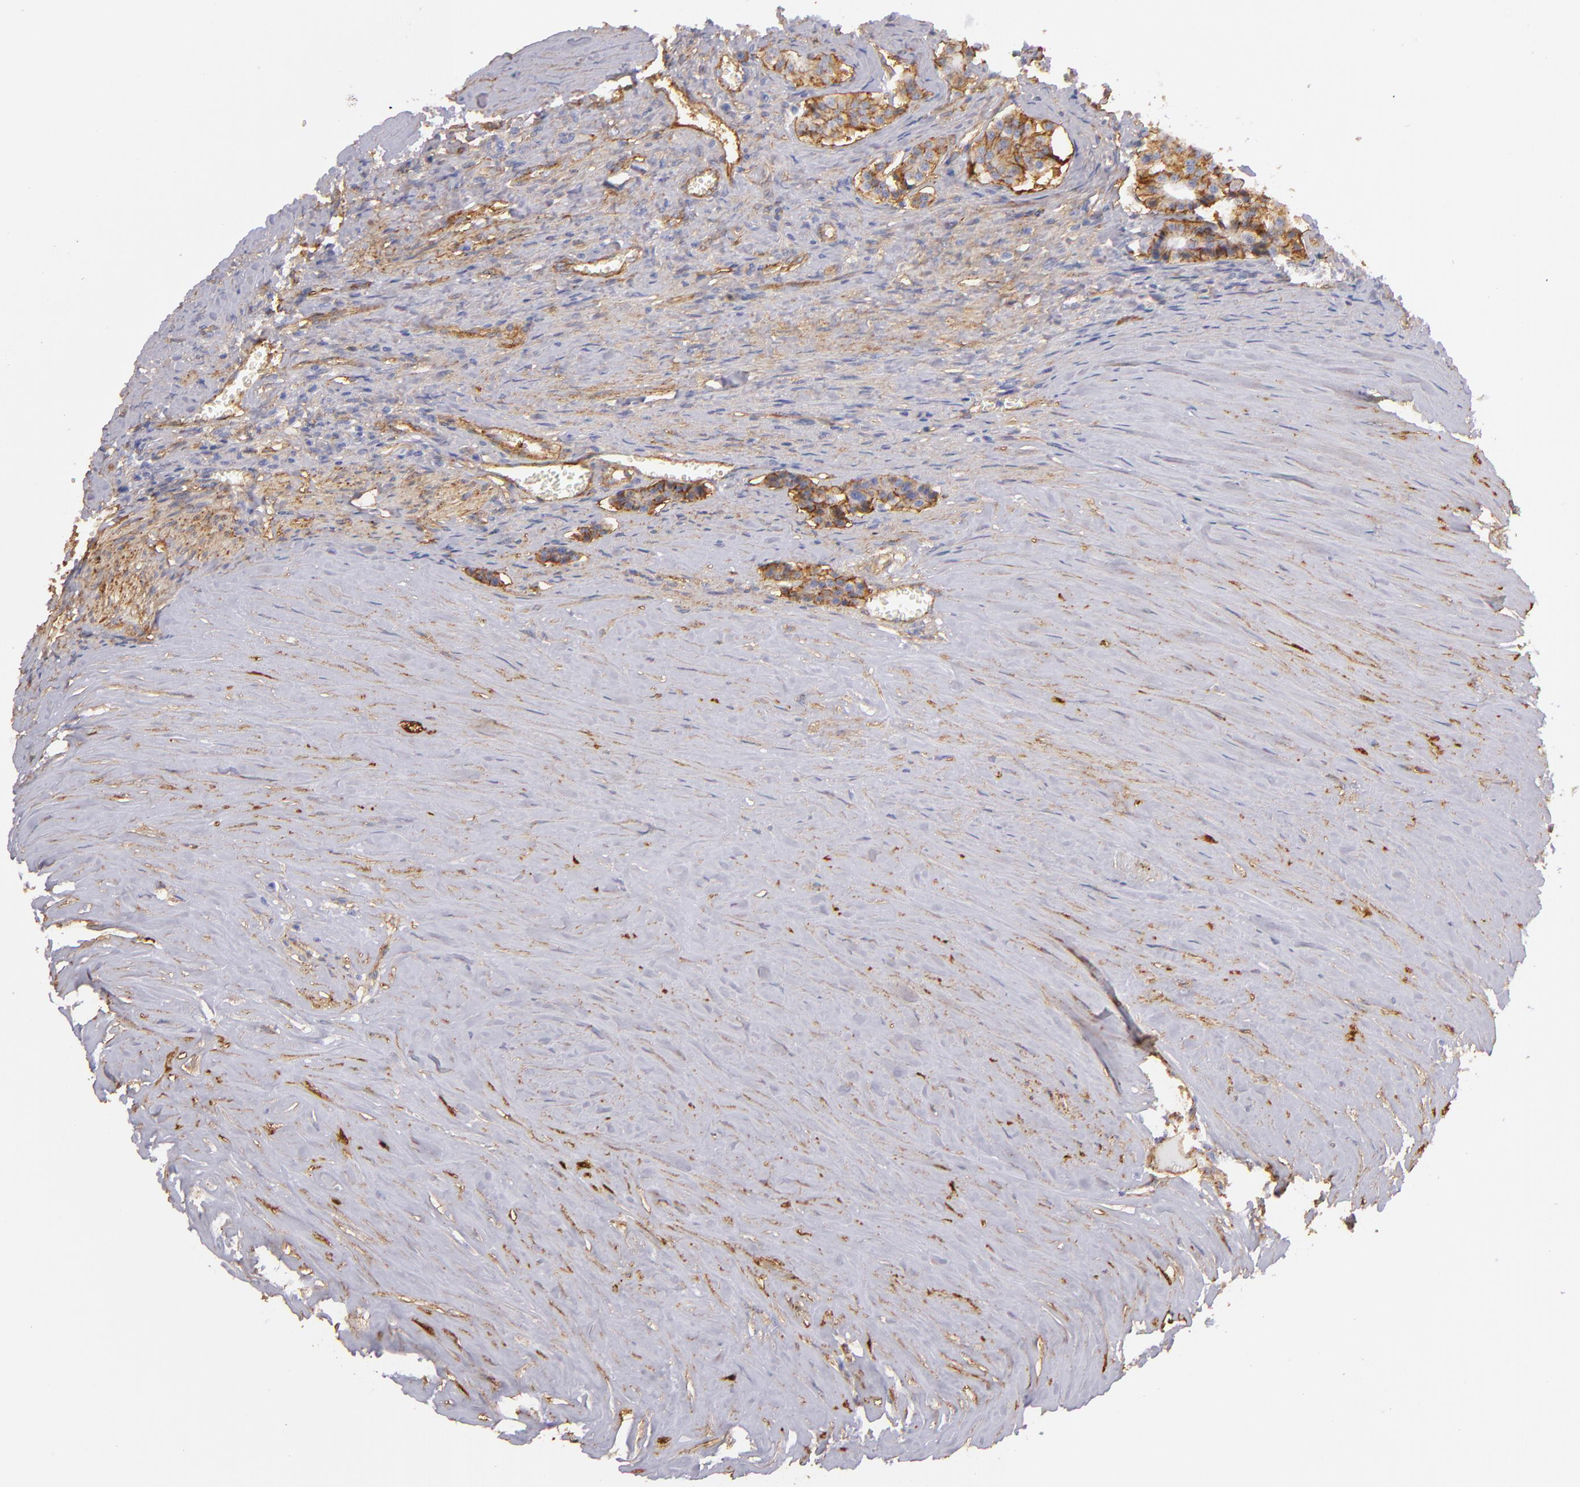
{"staining": {"intensity": "moderate", "quantity": ">75%", "location": "cytoplasmic/membranous"}, "tissue": "carcinoid", "cell_type": "Tumor cells", "image_type": "cancer", "snomed": [{"axis": "morphology", "description": "Carcinoid, malignant, NOS"}, {"axis": "topography", "description": "Small intestine"}], "caption": "The immunohistochemical stain labels moderate cytoplasmic/membranous staining in tumor cells of malignant carcinoid tissue.", "gene": "CD151", "patient": {"sex": "male", "age": 63}}